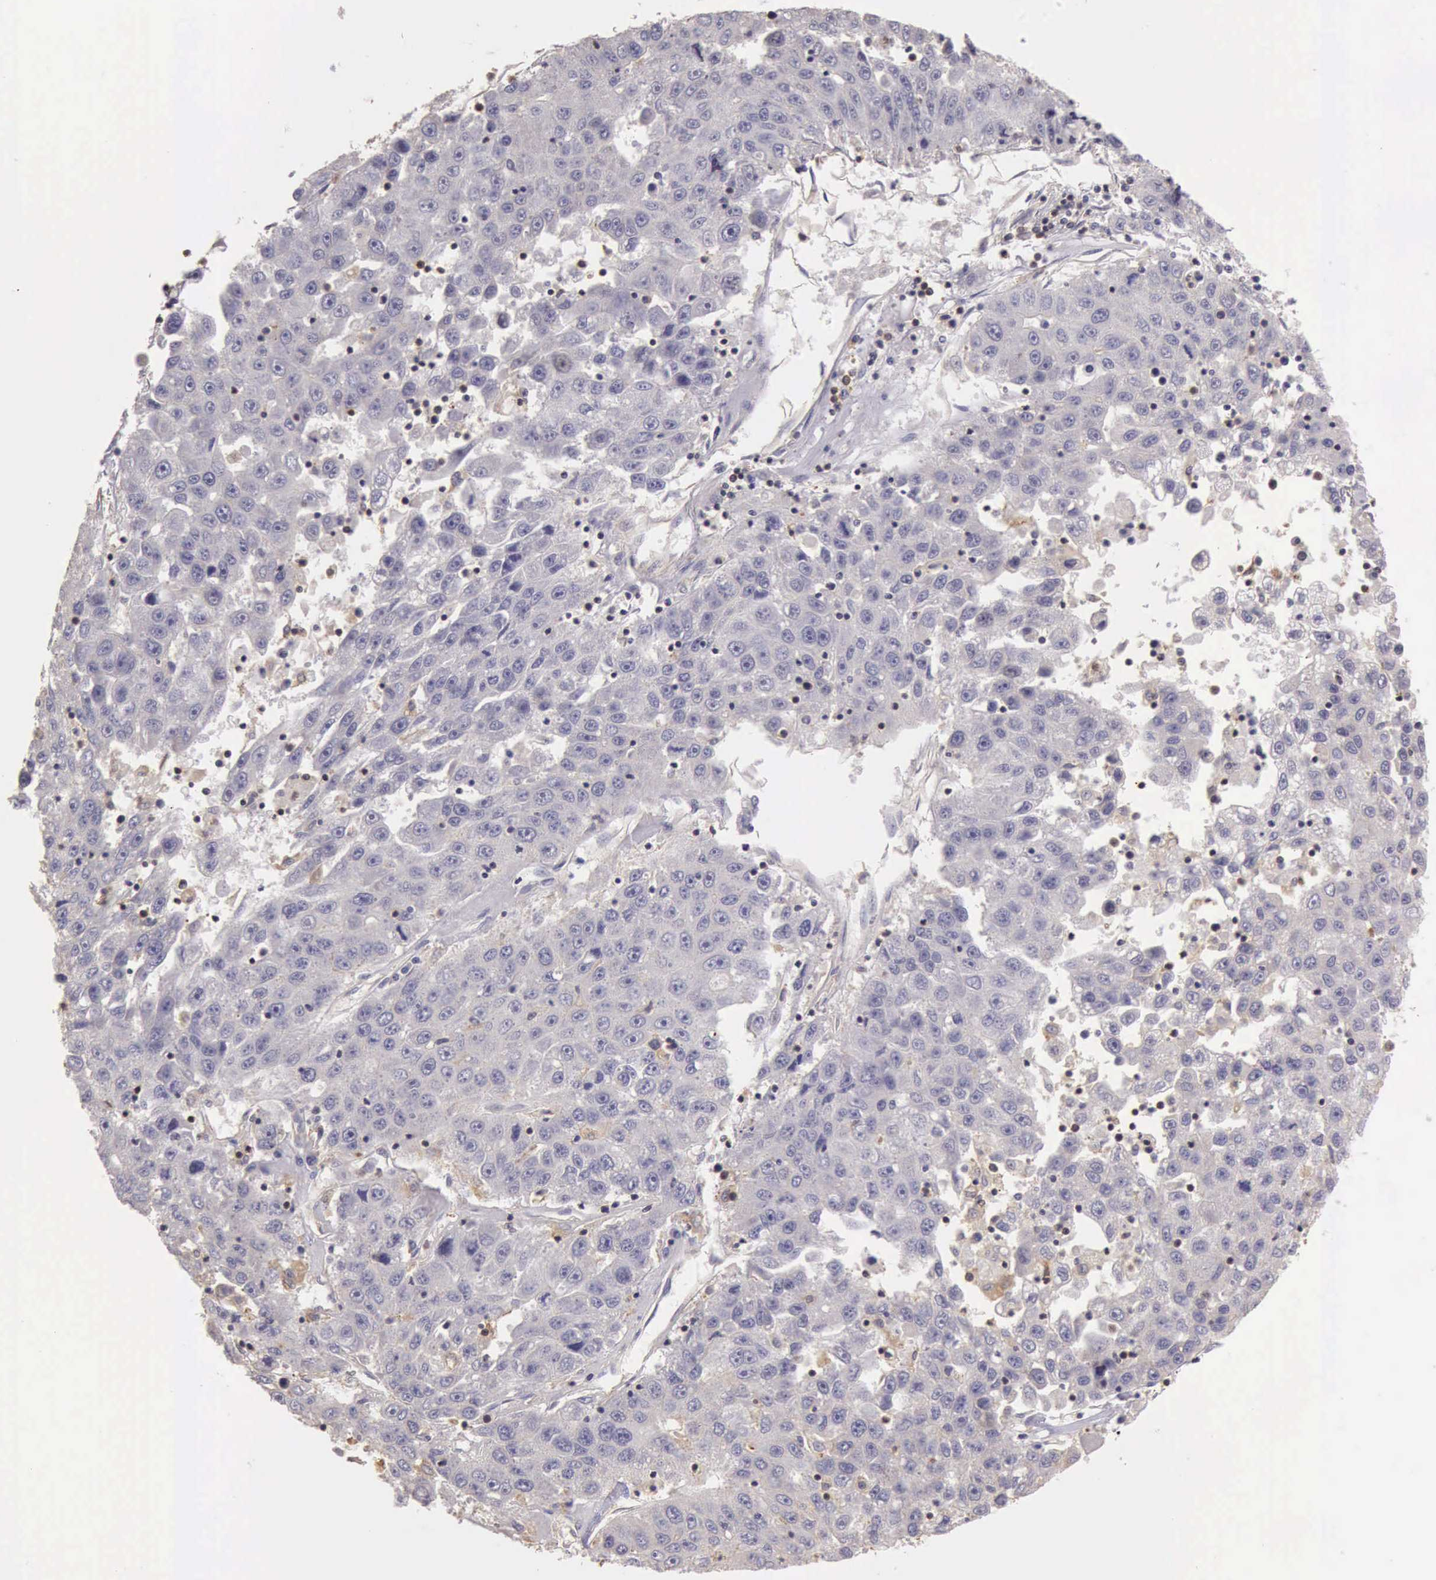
{"staining": {"intensity": "negative", "quantity": "none", "location": "none"}, "tissue": "liver cancer", "cell_type": "Tumor cells", "image_type": "cancer", "snomed": [{"axis": "morphology", "description": "Carcinoma, Hepatocellular, NOS"}, {"axis": "topography", "description": "Liver"}], "caption": "This micrograph is of liver cancer (hepatocellular carcinoma) stained with IHC to label a protein in brown with the nuclei are counter-stained blue. There is no expression in tumor cells. The staining is performed using DAB brown chromogen with nuclei counter-stained in using hematoxylin.", "gene": "ARHGAP4", "patient": {"sex": "male", "age": 49}}